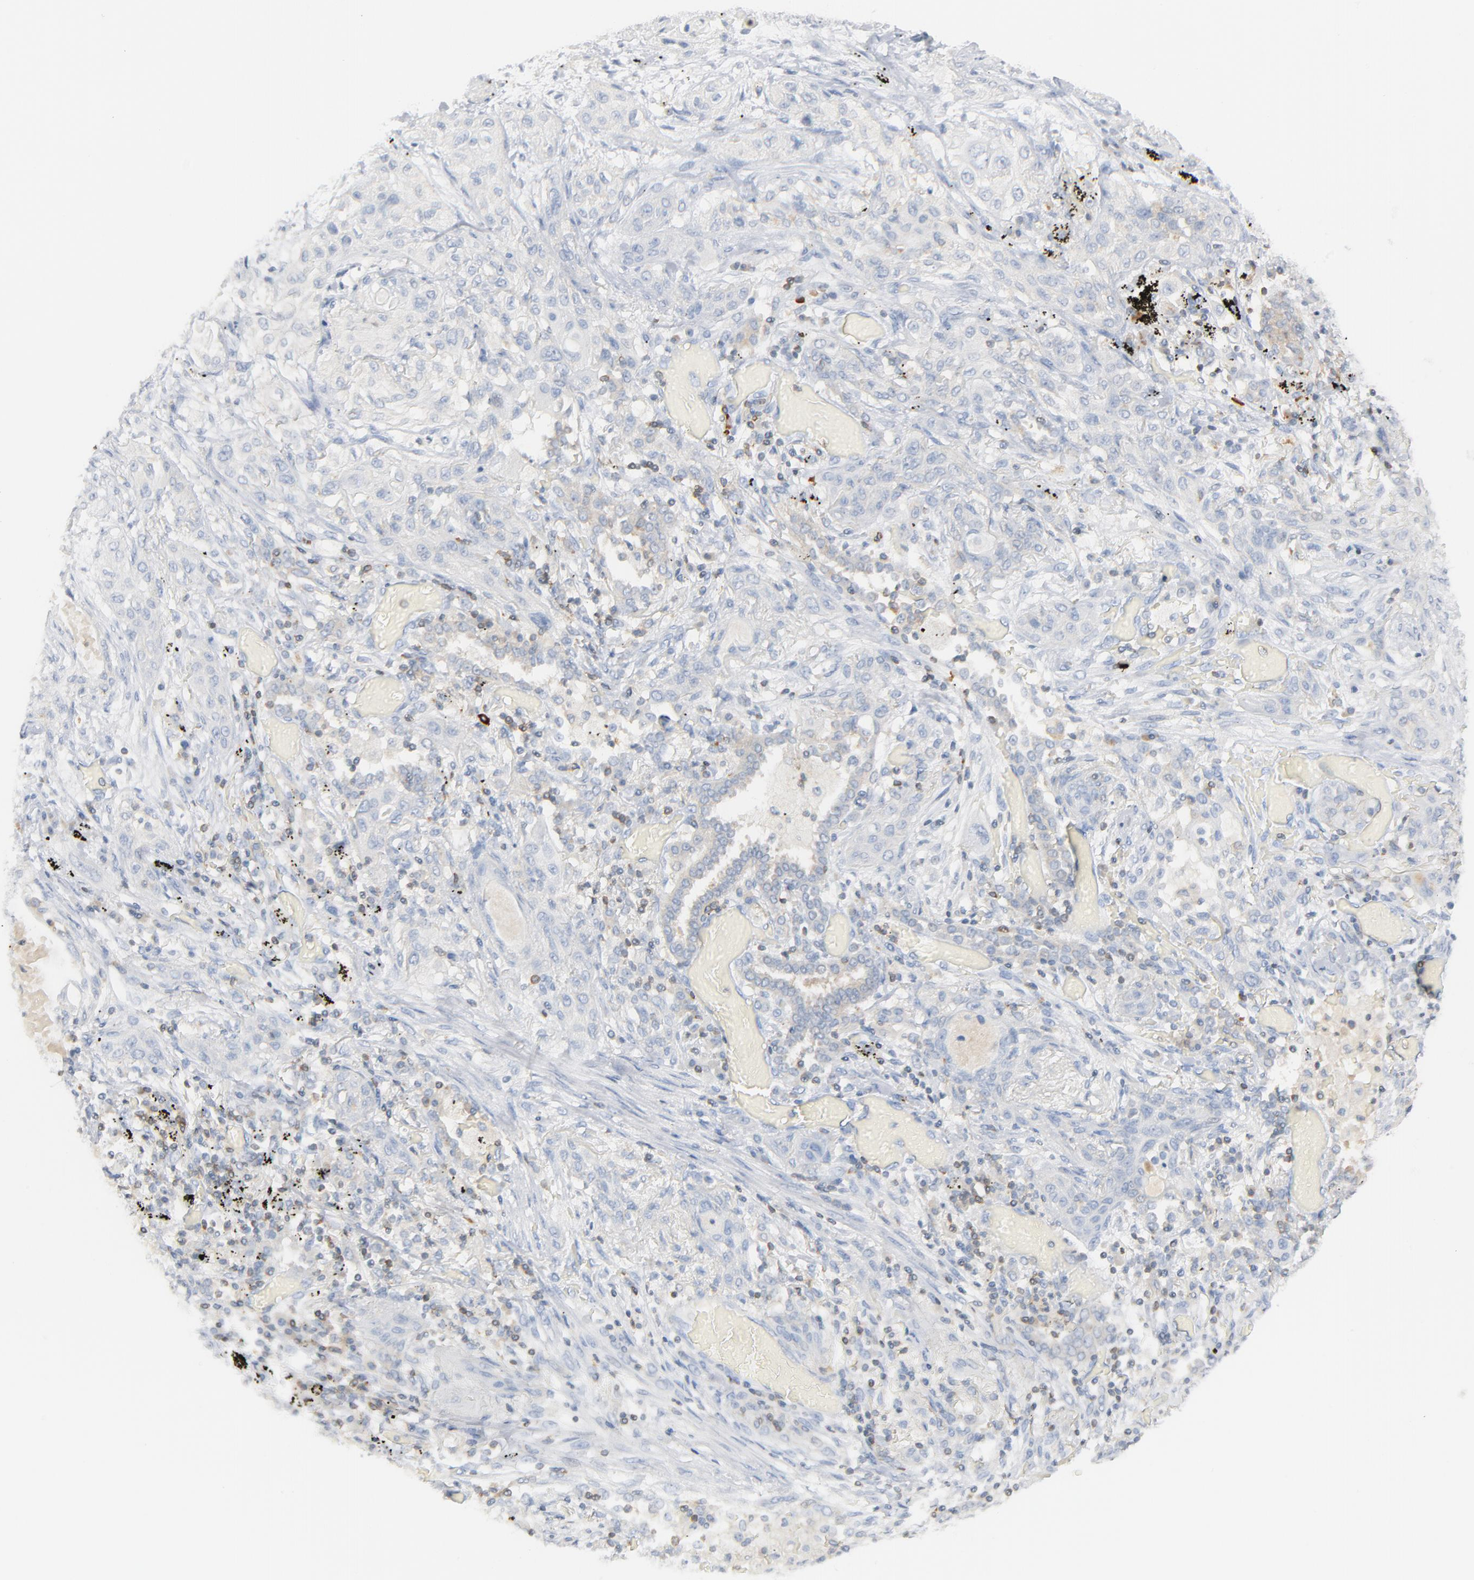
{"staining": {"intensity": "negative", "quantity": "none", "location": "none"}, "tissue": "lung cancer", "cell_type": "Tumor cells", "image_type": "cancer", "snomed": [{"axis": "morphology", "description": "Squamous cell carcinoma, NOS"}, {"axis": "topography", "description": "Lung"}], "caption": "This is an IHC image of human lung cancer. There is no staining in tumor cells.", "gene": "PTK2B", "patient": {"sex": "female", "age": 47}}